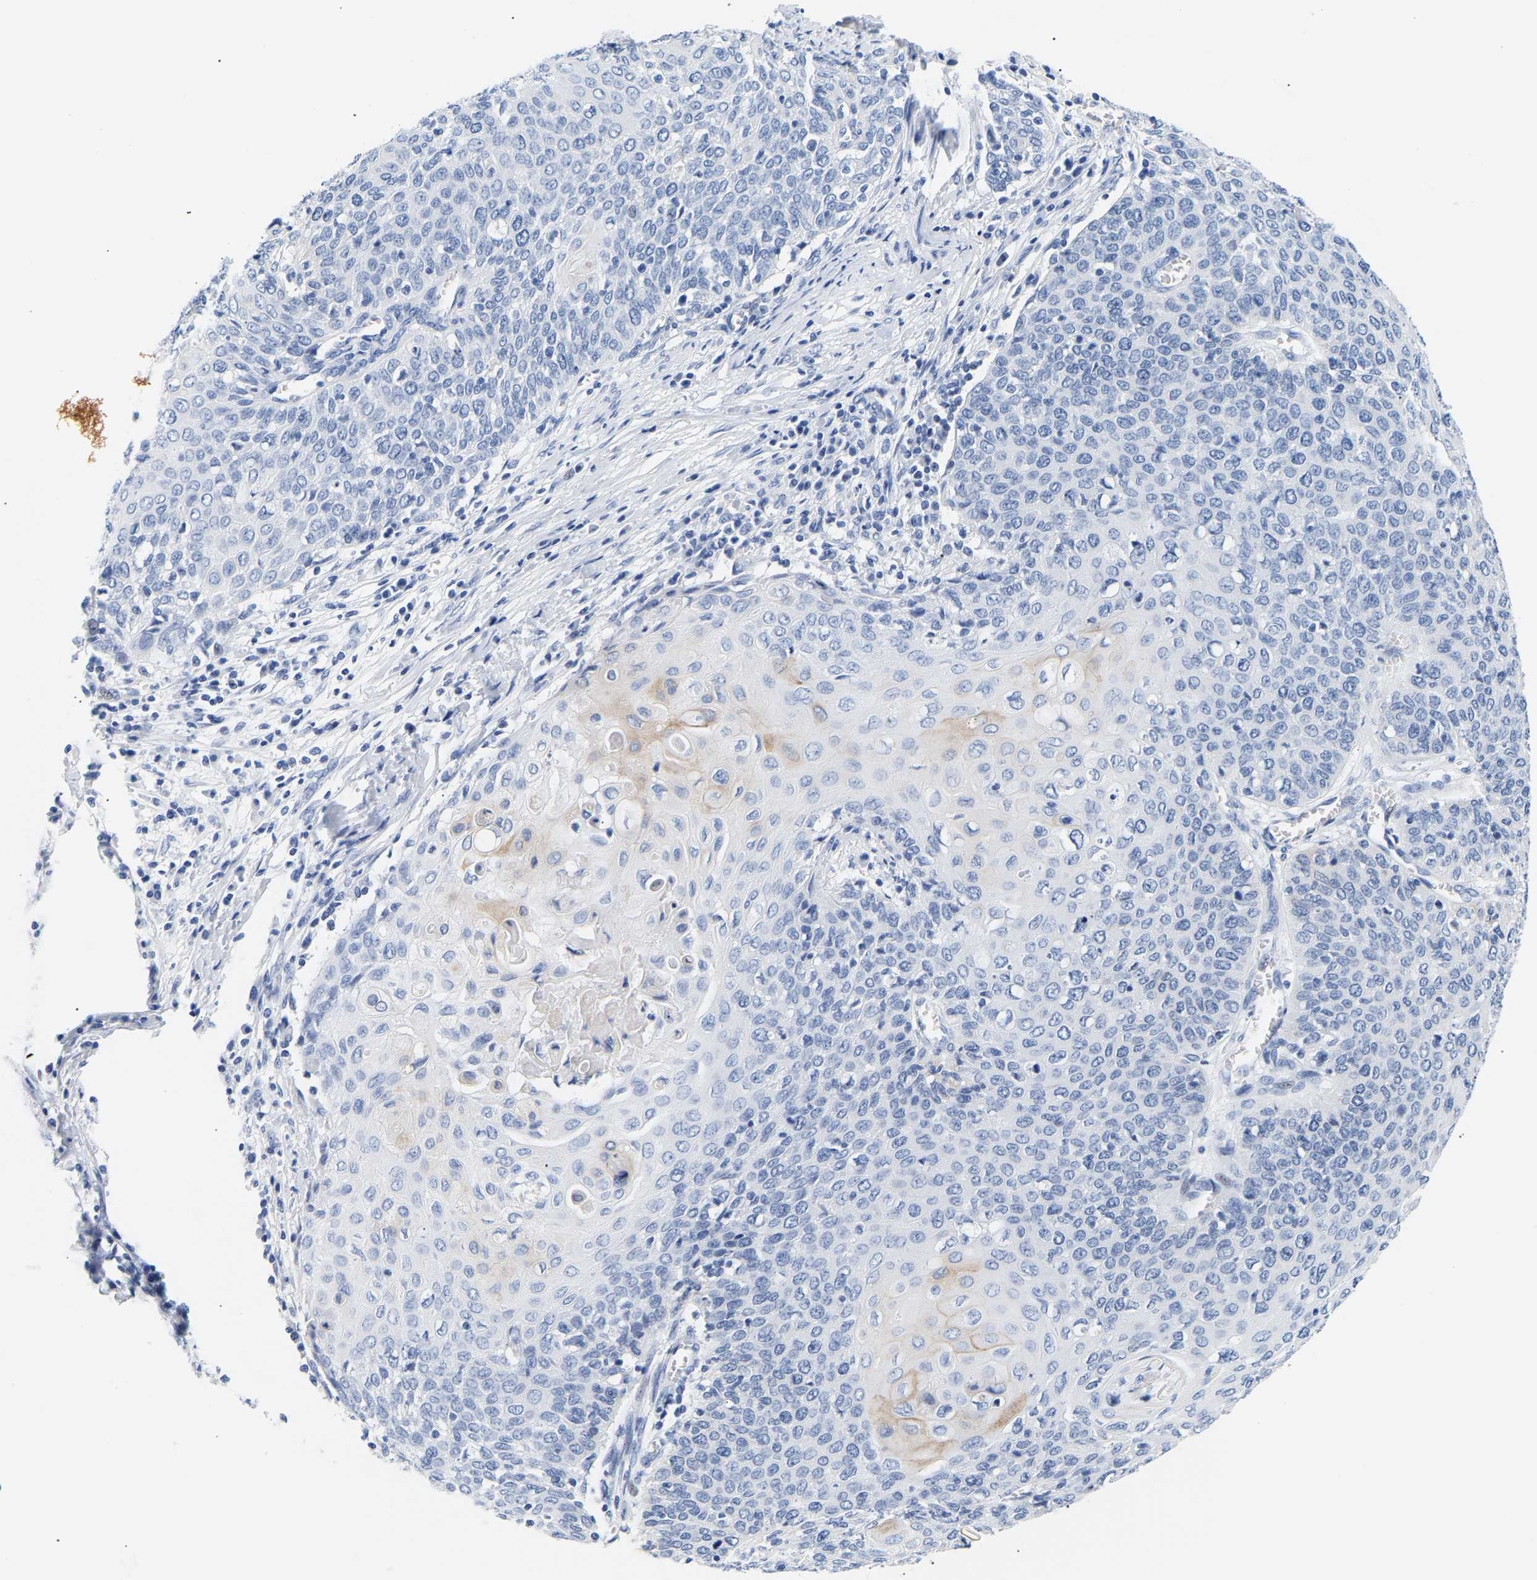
{"staining": {"intensity": "weak", "quantity": "<25%", "location": "cytoplasmic/membranous"}, "tissue": "cervical cancer", "cell_type": "Tumor cells", "image_type": "cancer", "snomed": [{"axis": "morphology", "description": "Squamous cell carcinoma, NOS"}, {"axis": "topography", "description": "Cervix"}], "caption": "The immunohistochemistry image has no significant expression in tumor cells of cervical cancer (squamous cell carcinoma) tissue.", "gene": "SPINK2", "patient": {"sex": "female", "age": 39}}